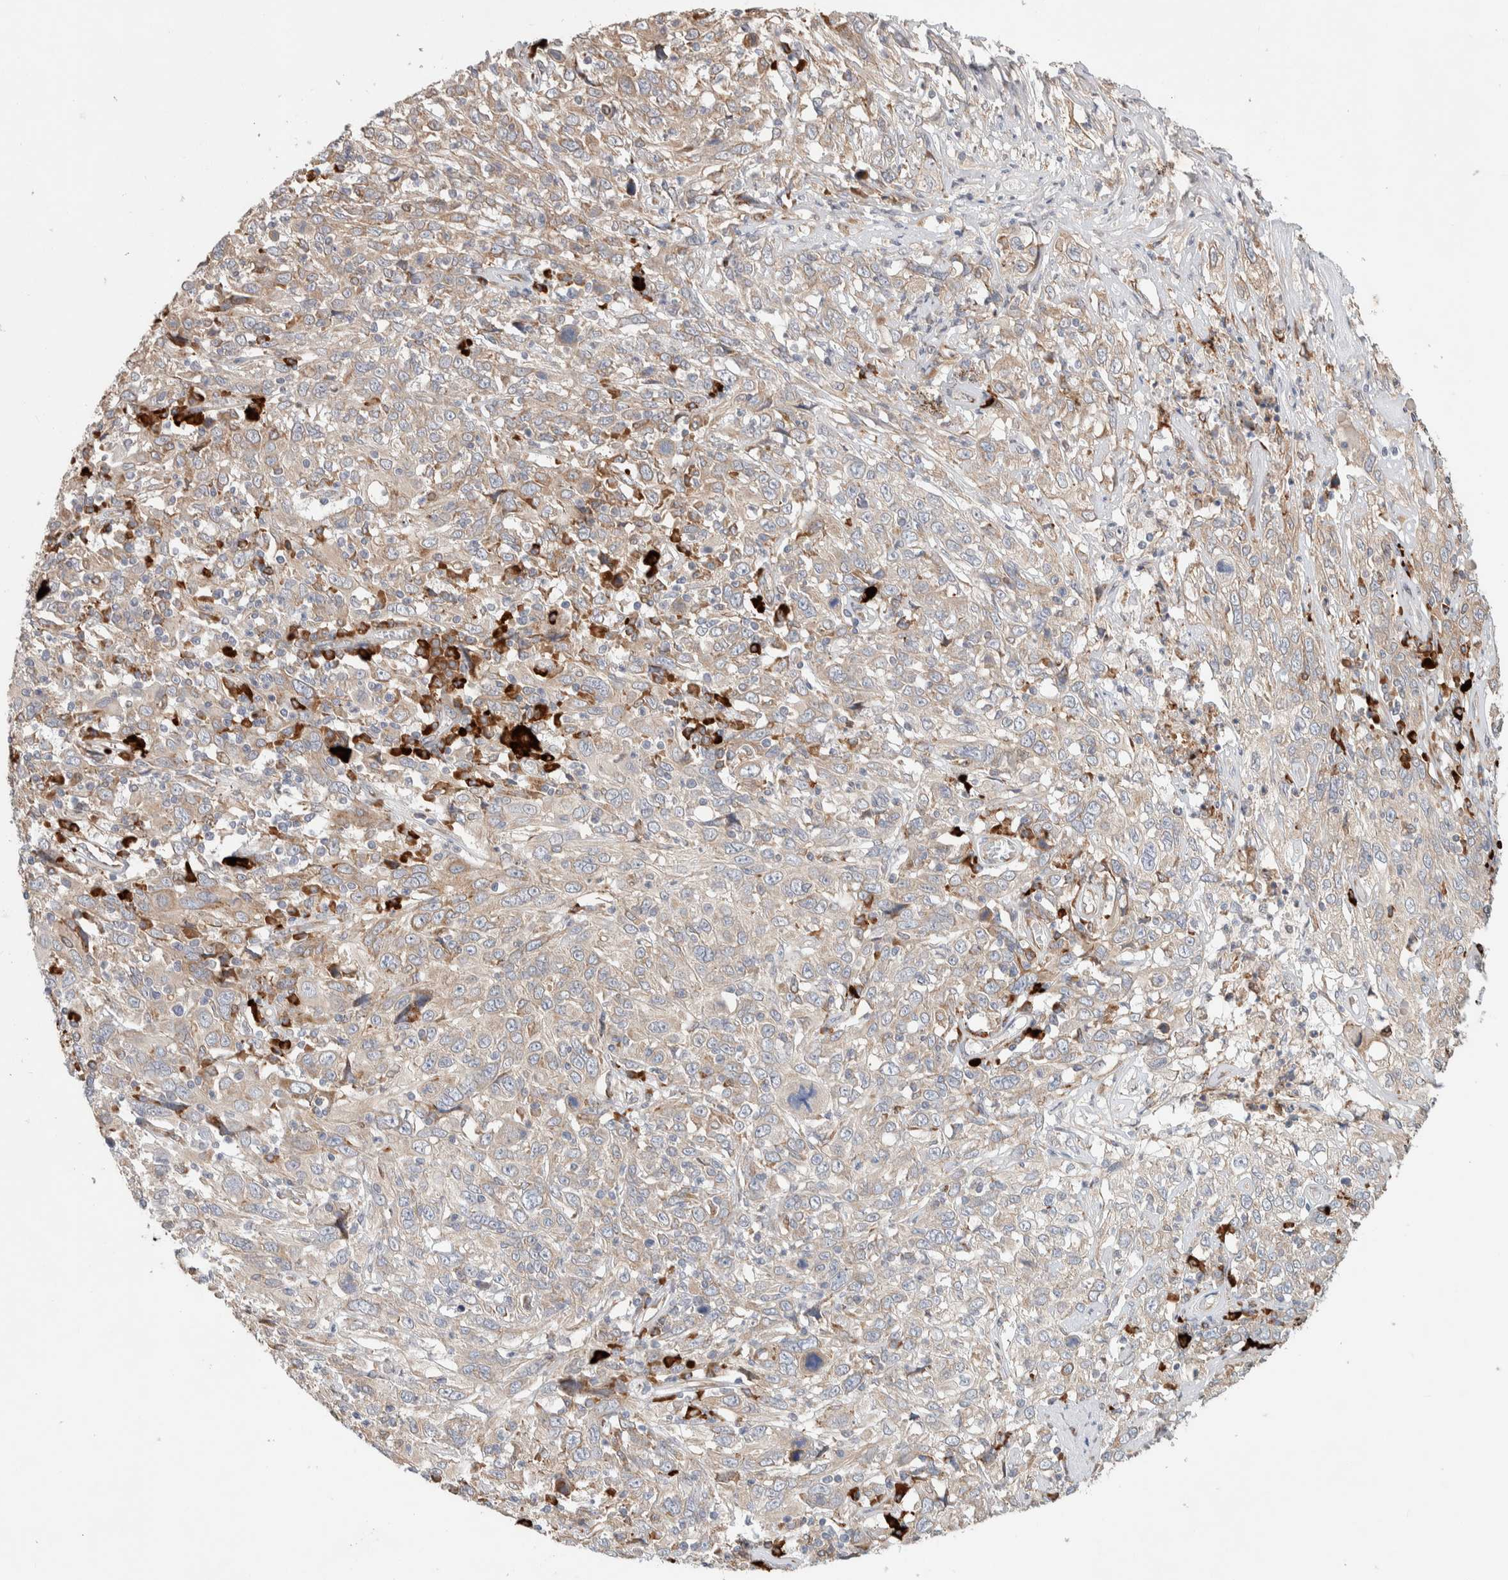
{"staining": {"intensity": "weak", "quantity": ">75%", "location": "cytoplasmic/membranous"}, "tissue": "cervical cancer", "cell_type": "Tumor cells", "image_type": "cancer", "snomed": [{"axis": "morphology", "description": "Squamous cell carcinoma, NOS"}, {"axis": "topography", "description": "Cervix"}], "caption": "Squamous cell carcinoma (cervical) stained with a protein marker reveals weak staining in tumor cells.", "gene": "ADCY8", "patient": {"sex": "female", "age": 46}}